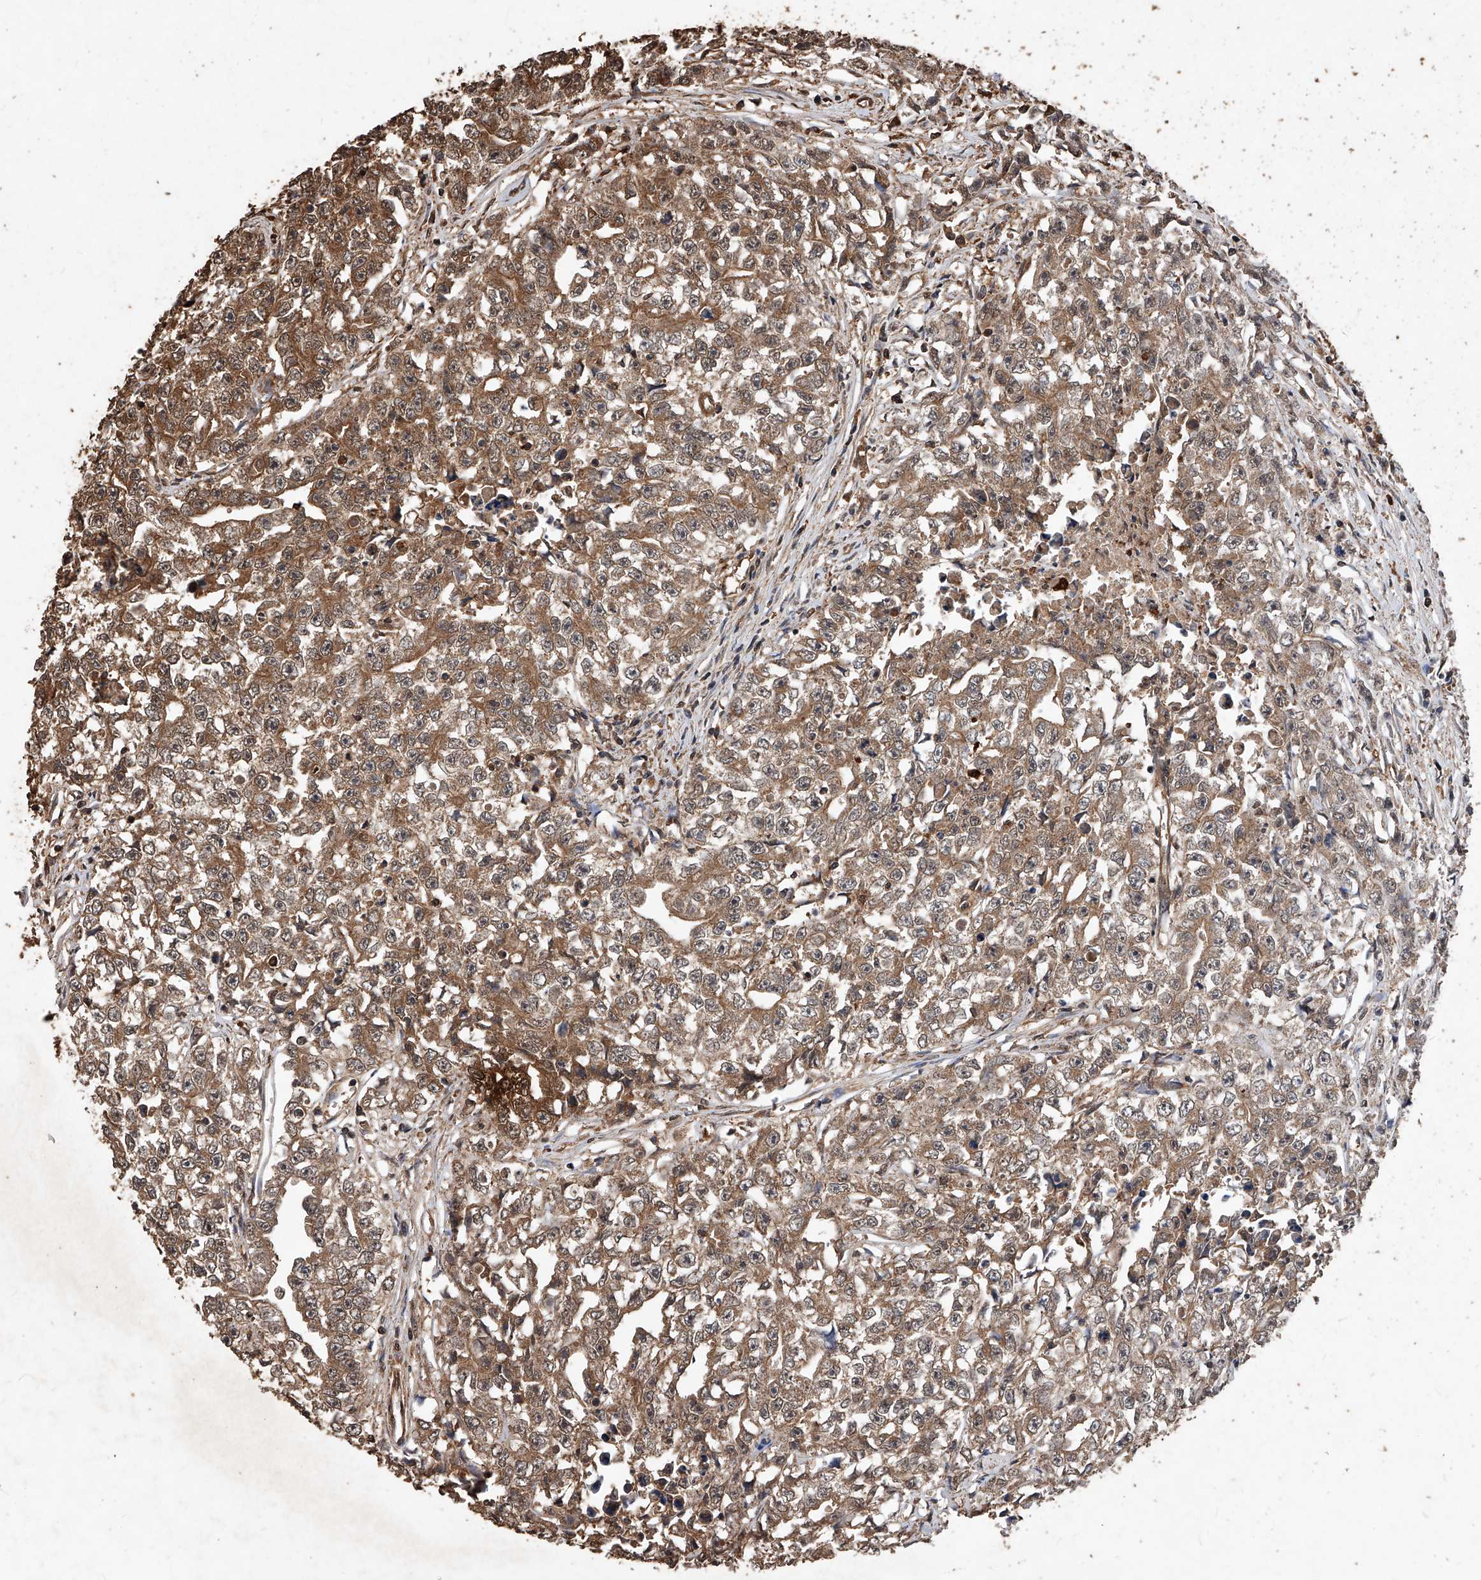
{"staining": {"intensity": "moderate", "quantity": ">75%", "location": "cytoplasmic/membranous"}, "tissue": "testis cancer", "cell_type": "Tumor cells", "image_type": "cancer", "snomed": [{"axis": "morphology", "description": "Seminoma, NOS"}, {"axis": "morphology", "description": "Carcinoma, Embryonal, NOS"}, {"axis": "topography", "description": "Testis"}], "caption": "IHC of human testis cancer exhibits medium levels of moderate cytoplasmic/membranous positivity in about >75% of tumor cells.", "gene": "UCP2", "patient": {"sex": "male", "age": 43}}